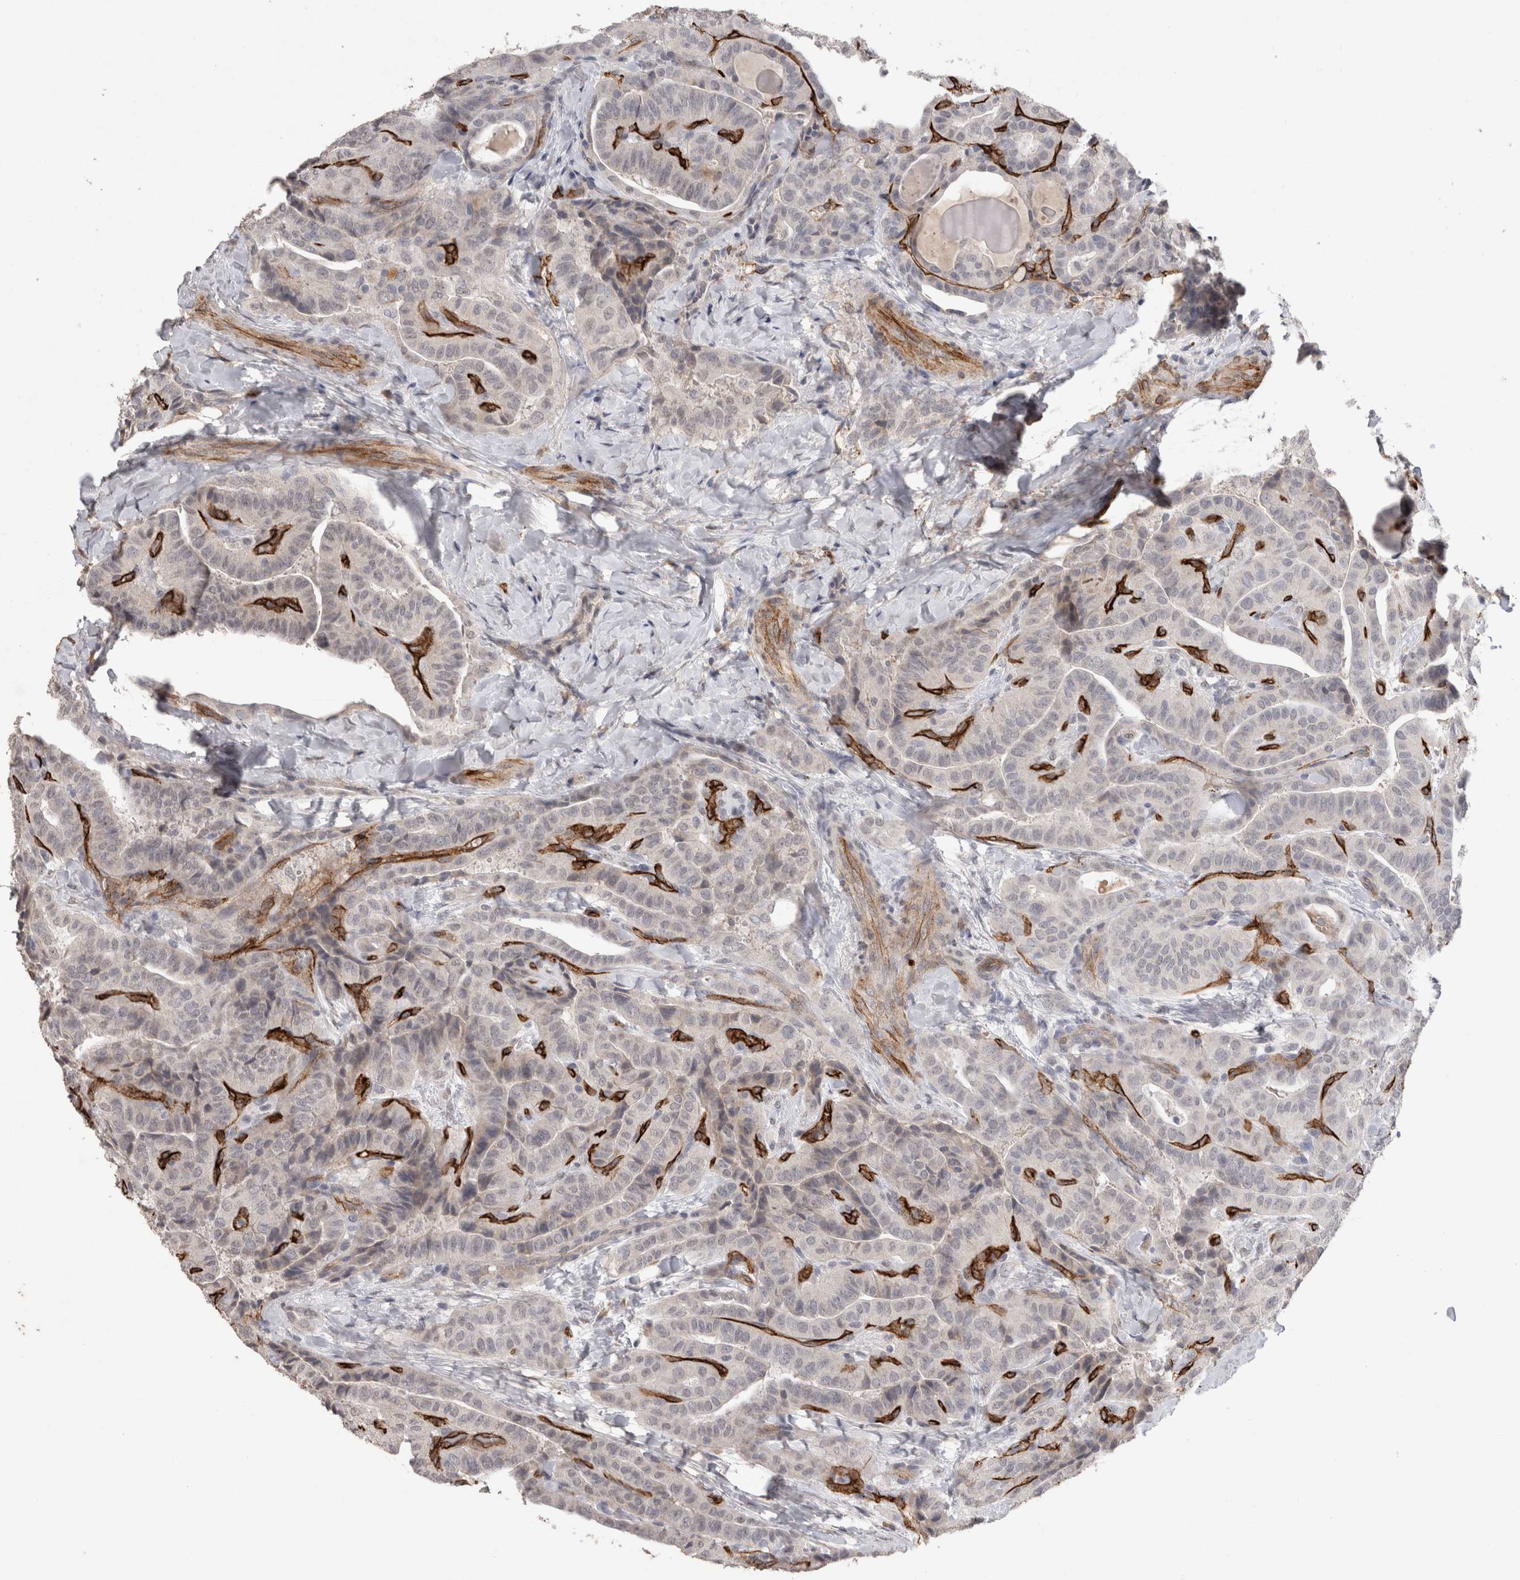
{"staining": {"intensity": "negative", "quantity": "none", "location": "none"}, "tissue": "thyroid cancer", "cell_type": "Tumor cells", "image_type": "cancer", "snomed": [{"axis": "morphology", "description": "Papillary adenocarcinoma, NOS"}, {"axis": "topography", "description": "Thyroid gland"}], "caption": "Tumor cells show no significant protein expression in papillary adenocarcinoma (thyroid). (IHC, brightfield microscopy, high magnification).", "gene": "CDH13", "patient": {"sex": "male", "age": 77}}